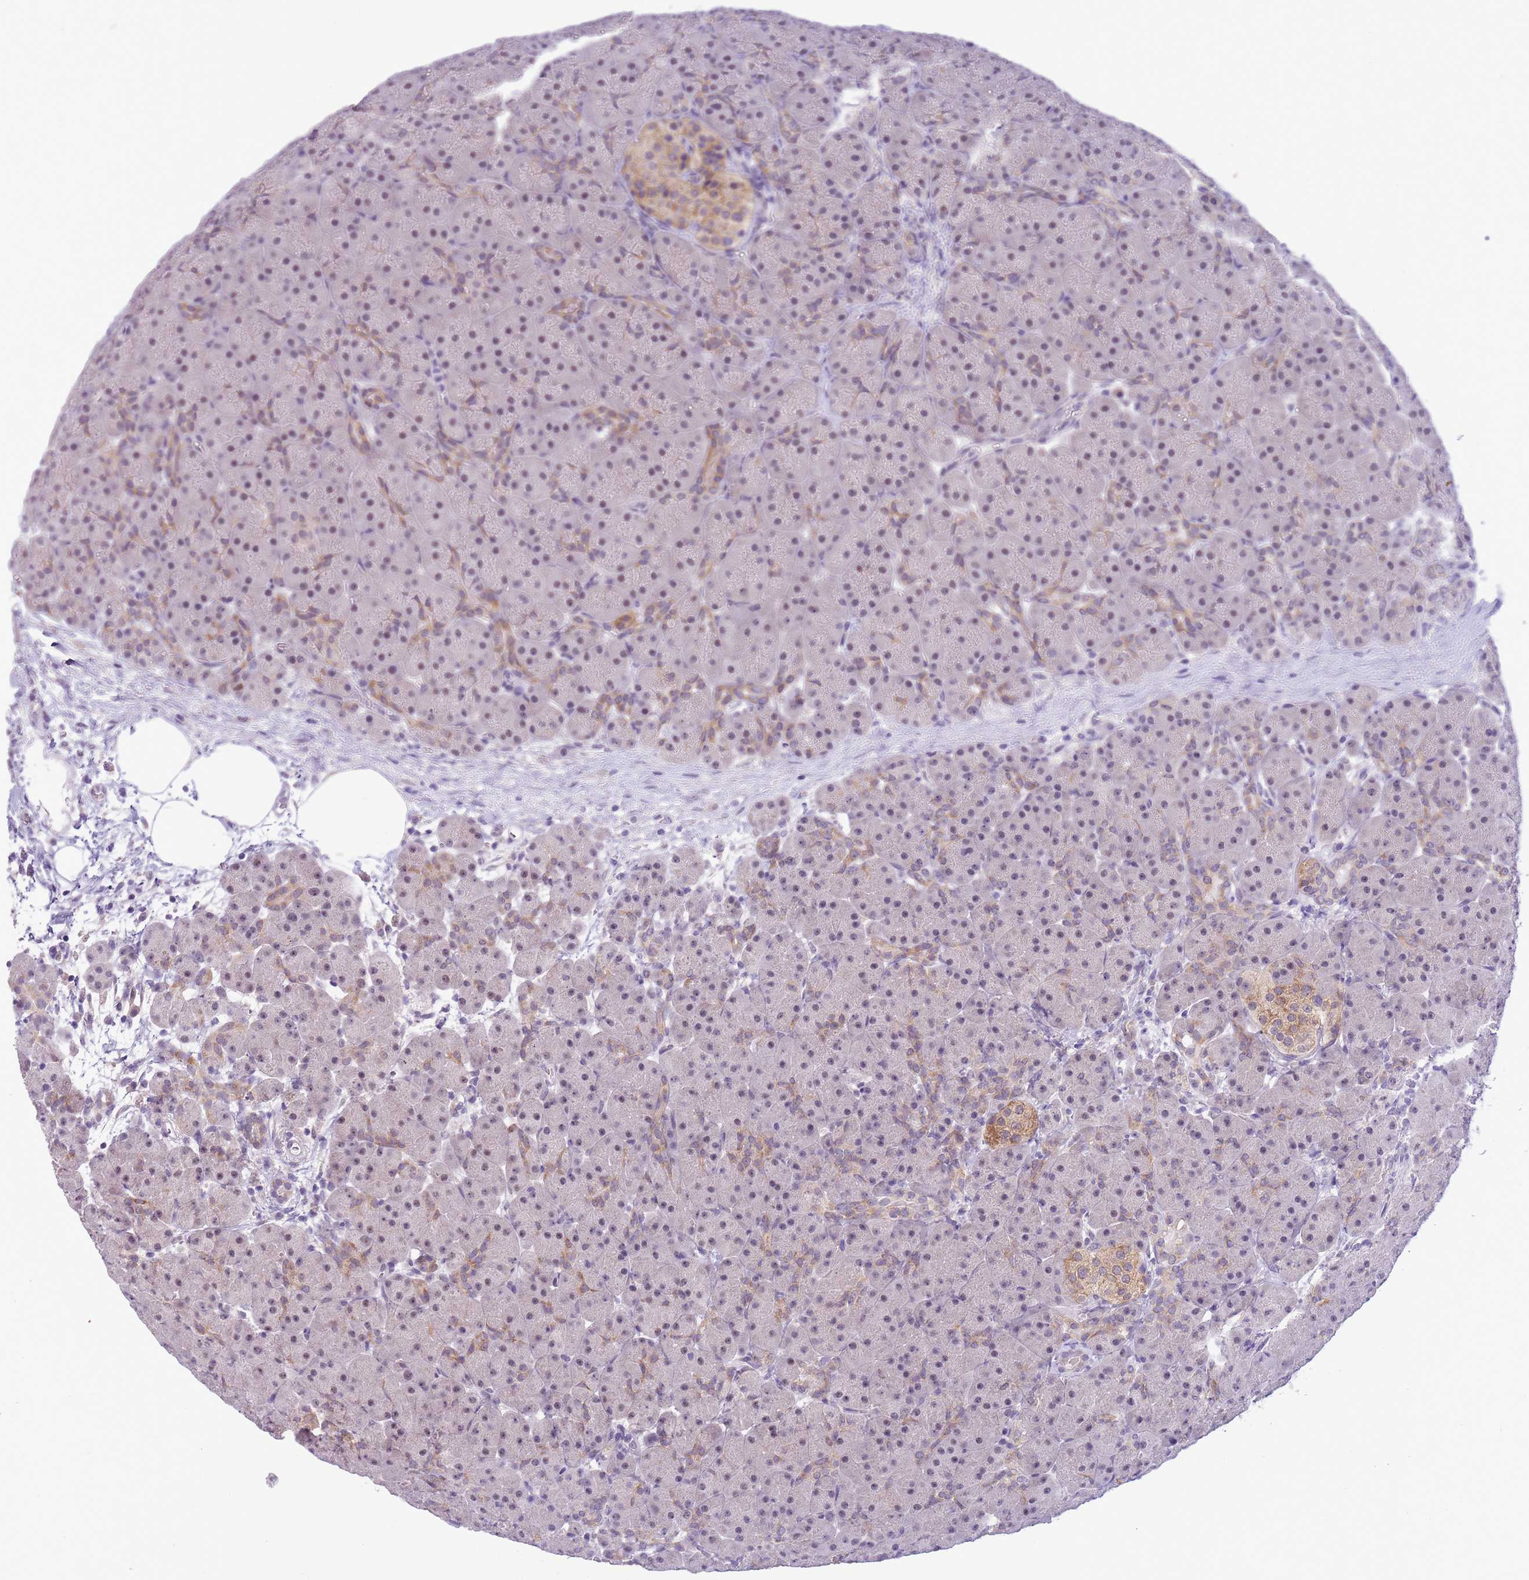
{"staining": {"intensity": "weak", "quantity": "25%-75%", "location": "cytoplasmic/membranous"}, "tissue": "pancreas", "cell_type": "Exocrine glandular cells", "image_type": "normal", "snomed": [{"axis": "morphology", "description": "Normal tissue, NOS"}, {"axis": "topography", "description": "Pancreas"}], "caption": "A low amount of weak cytoplasmic/membranous expression is present in about 25%-75% of exocrine glandular cells in unremarkable pancreas. (DAB (3,3'-diaminobenzidine) IHC, brown staining for protein, blue staining for nuclei).", "gene": "FAM120C", "patient": {"sex": "male", "age": 66}}